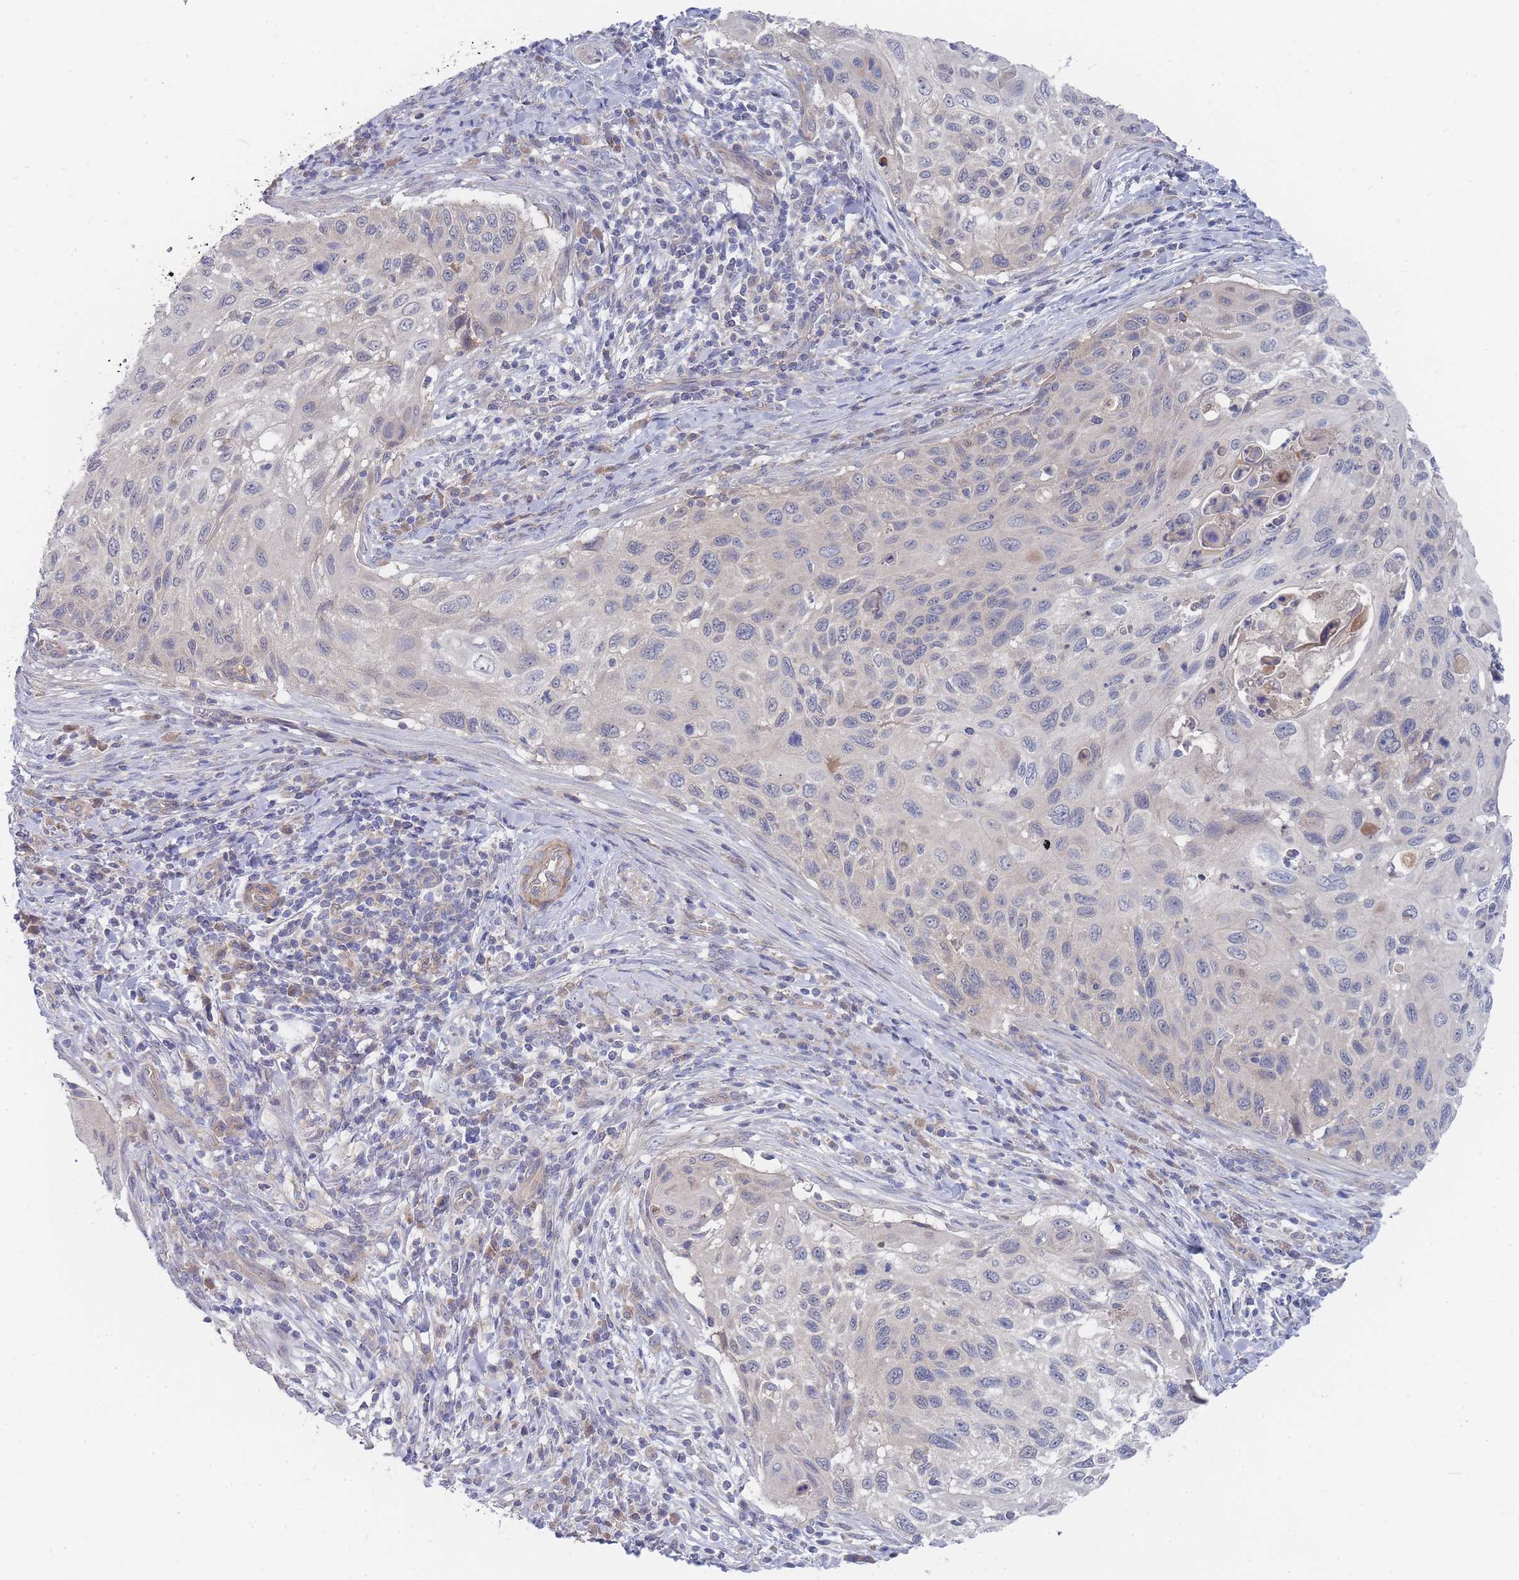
{"staining": {"intensity": "negative", "quantity": "none", "location": "none"}, "tissue": "cervical cancer", "cell_type": "Tumor cells", "image_type": "cancer", "snomed": [{"axis": "morphology", "description": "Squamous cell carcinoma, NOS"}, {"axis": "topography", "description": "Cervix"}], "caption": "Tumor cells are negative for brown protein staining in squamous cell carcinoma (cervical).", "gene": "NUB1", "patient": {"sex": "female", "age": 70}}